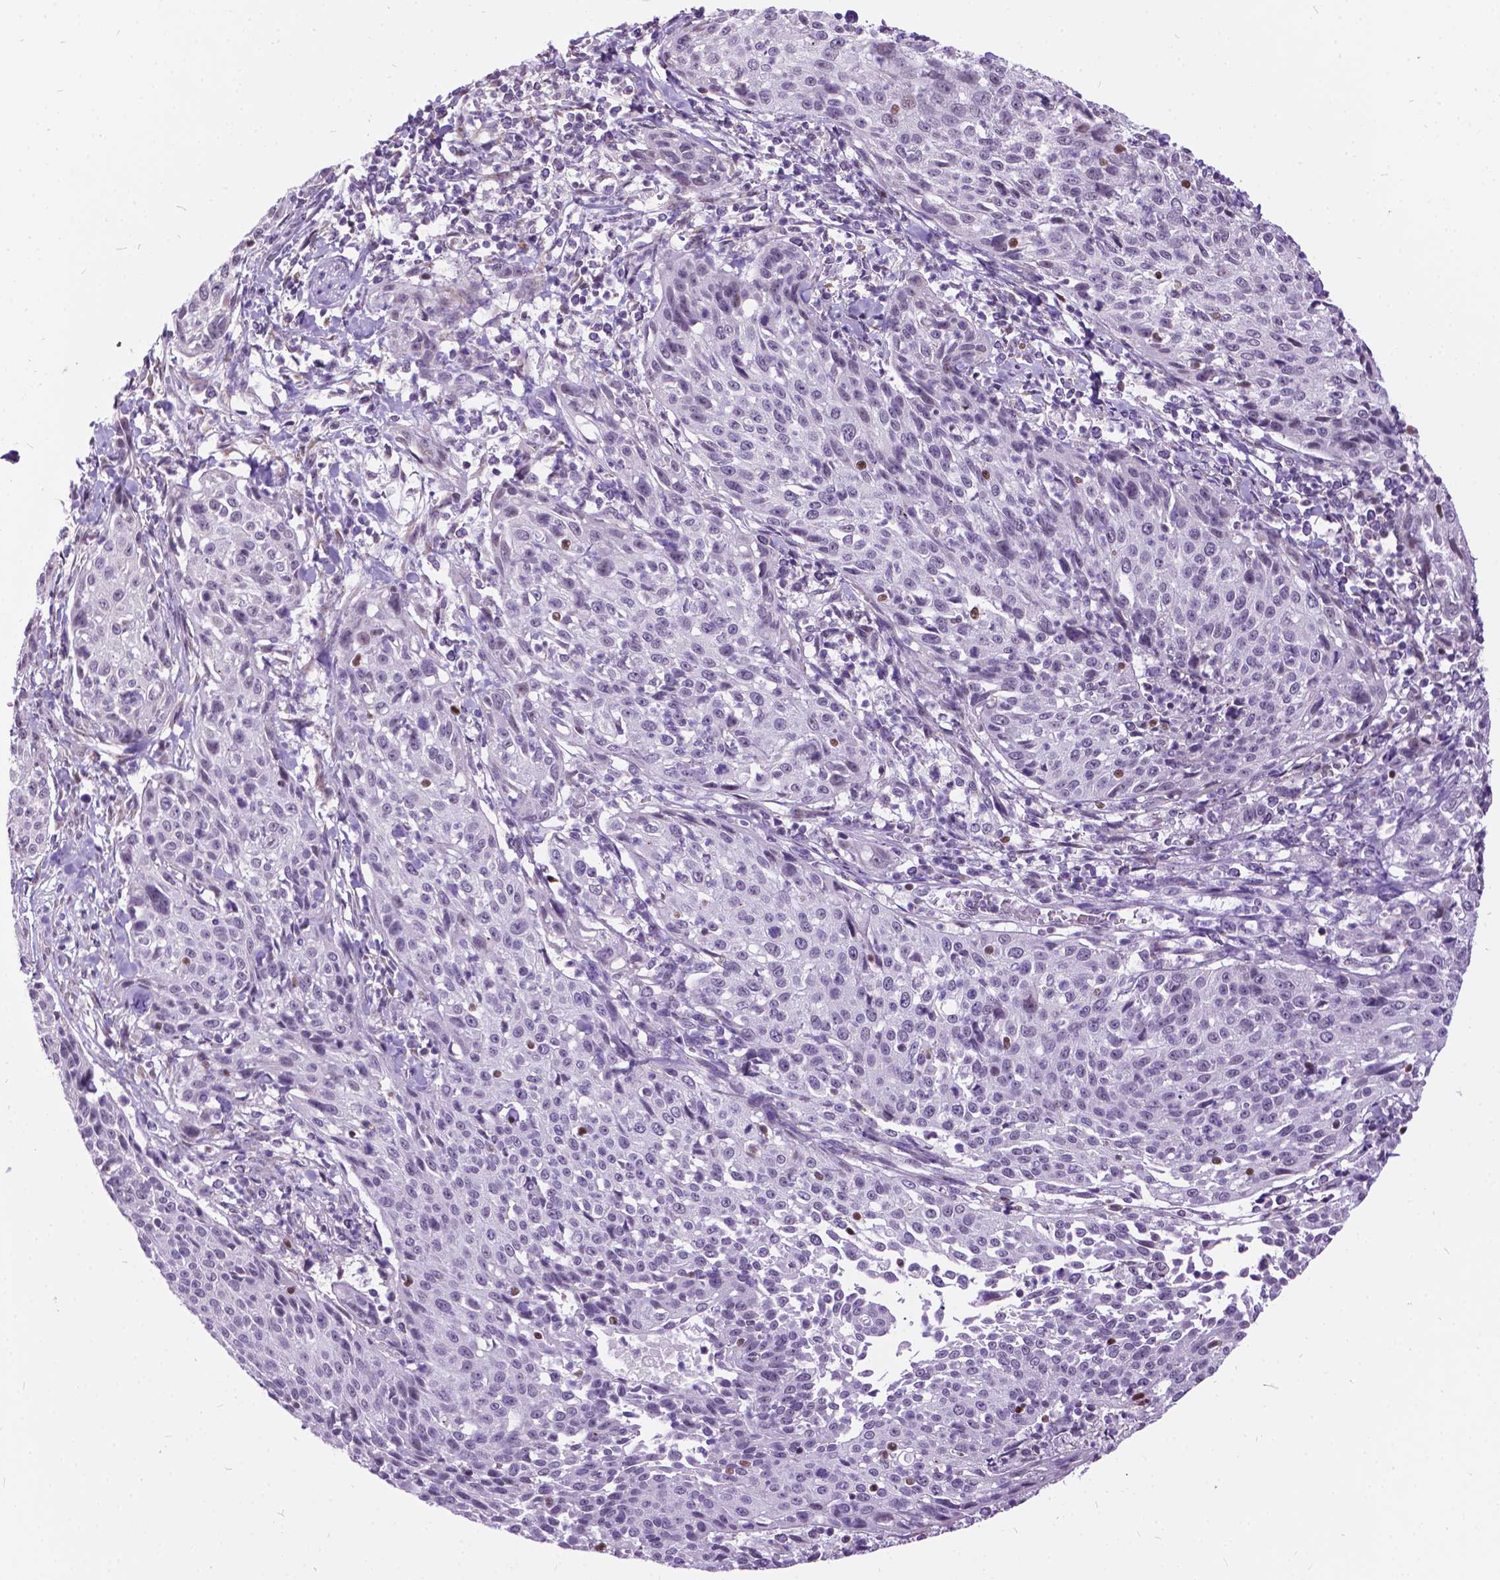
{"staining": {"intensity": "negative", "quantity": "none", "location": "none"}, "tissue": "cervical cancer", "cell_type": "Tumor cells", "image_type": "cancer", "snomed": [{"axis": "morphology", "description": "Squamous cell carcinoma, NOS"}, {"axis": "topography", "description": "Cervix"}], "caption": "An image of cervical cancer stained for a protein reveals no brown staining in tumor cells.", "gene": "DPF3", "patient": {"sex": "female", "age": 26}}